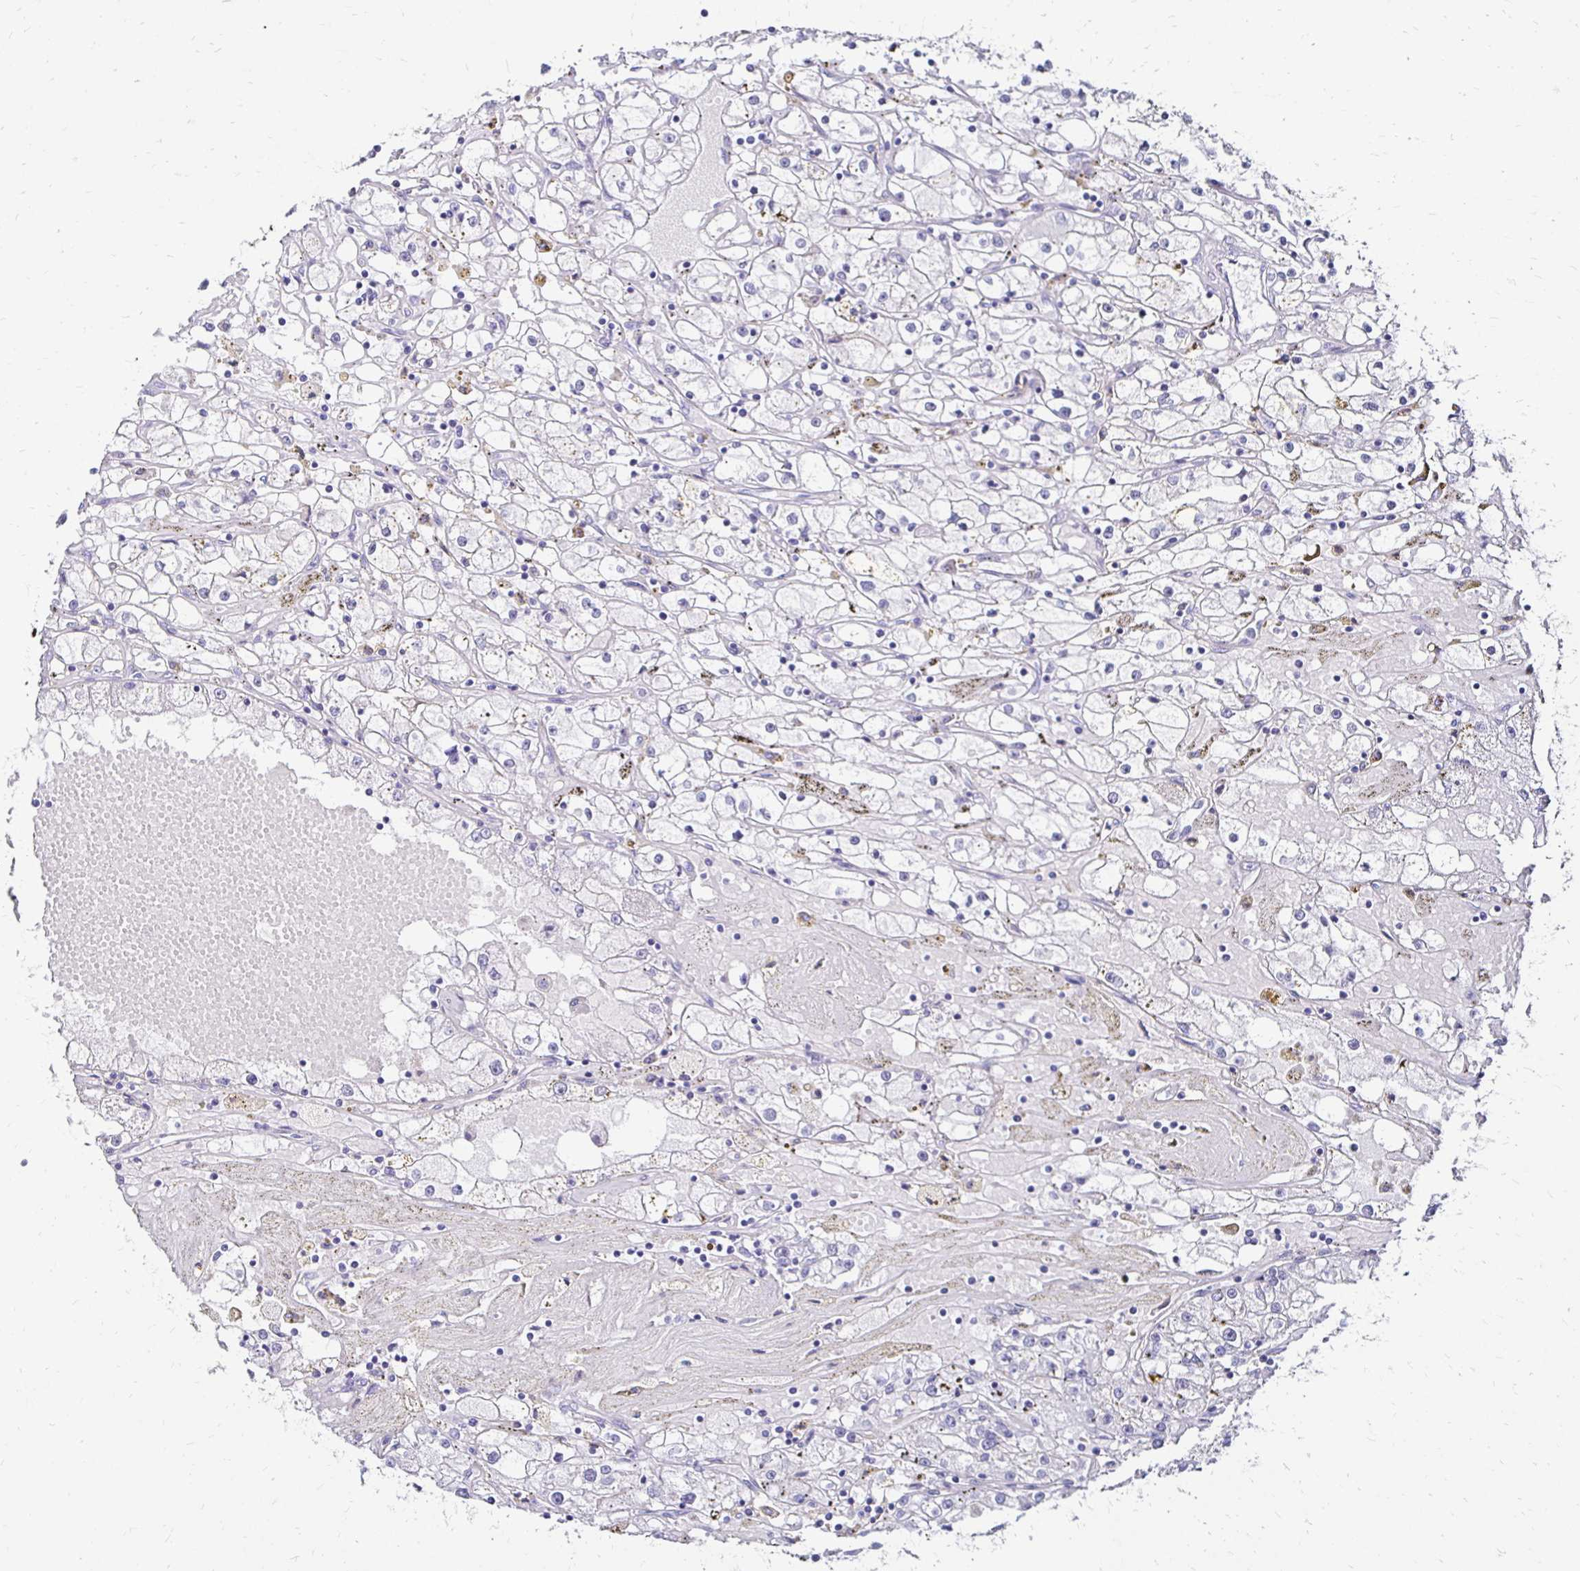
{"staining": {"intensity": "negative", "quantity": "none", "location": "none"}, "tissue": "renal cancer", "cell_type": "Tumor cells", "image_type": "cancer", "snomed": [{"axis": "morphology", "description": "Adenocarcinoma, NOS"}, {"axis": "topography", "description": "Kidney"}], "caption": "The photomicrograph demonstrates no staining of tumor cells in renal cancer (adenocarcinoma). The staining is performed using DAB (3,3'-diaminobenzidine) brown chromogen with nuclei counter-stained in using hematoxylin.", "gene": "KCNT1", "patient": {"sex": "male", "age": 56}}